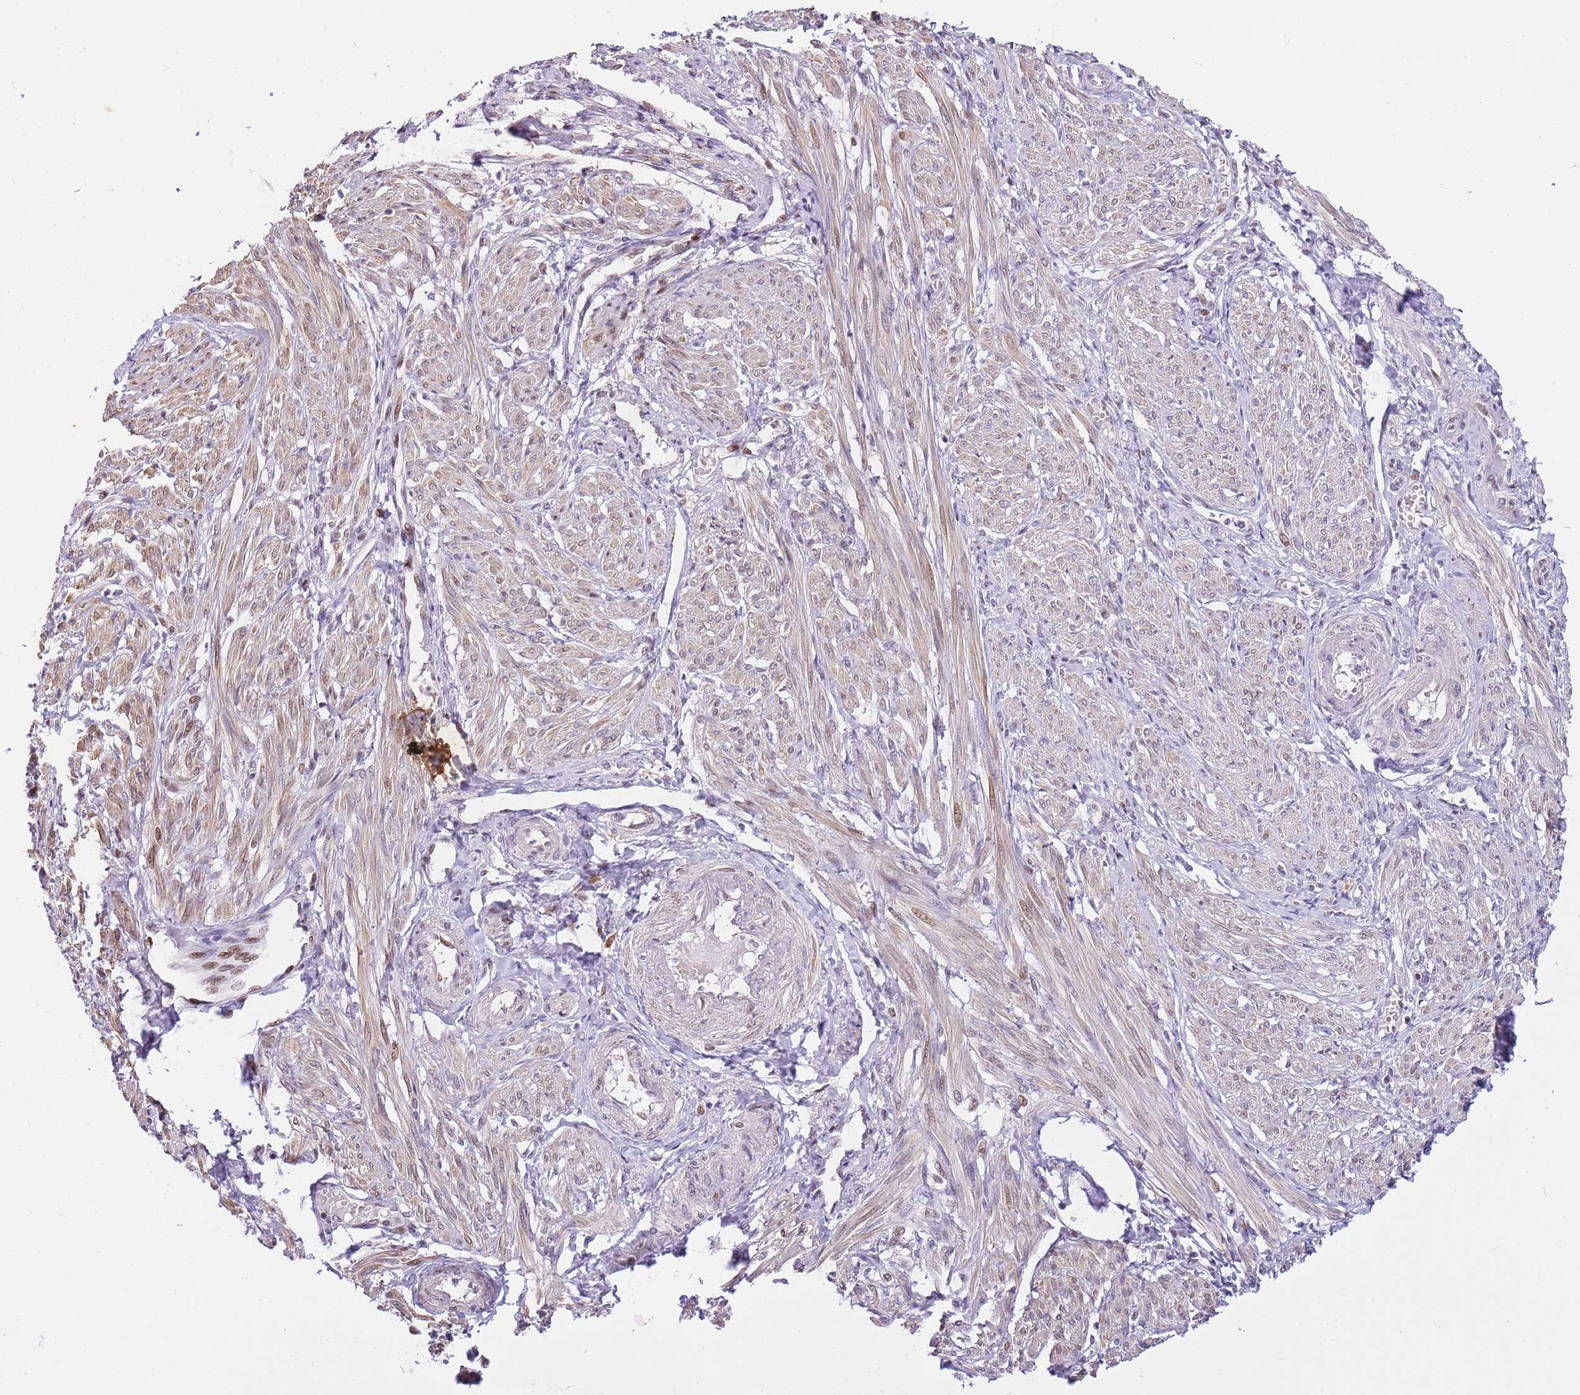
{"staining": {"intensity": "moderate", "quantity": "25%-75%", "location": "cytoplasmic/membranous,nuclear"}, "tissue": "smooth muscle", "cell_type": "Smooth muscle cells", "image_type": "normal", "snomed": [{"axis": "morphology", "description": "Normal tissue, NOS"}, {"axis": "topography", "description": "Smooth muscle"}], "caption": "This micrograph reveals immunohistochemistry staining of unremarkable human smooth muscle, with medium moderate cytoplasmic/membranous,nuclear expression in approximately 25%-75% of smooth muscle cells.", "gene": "RFK", "patient": {"sex": "female", "age": 39}}